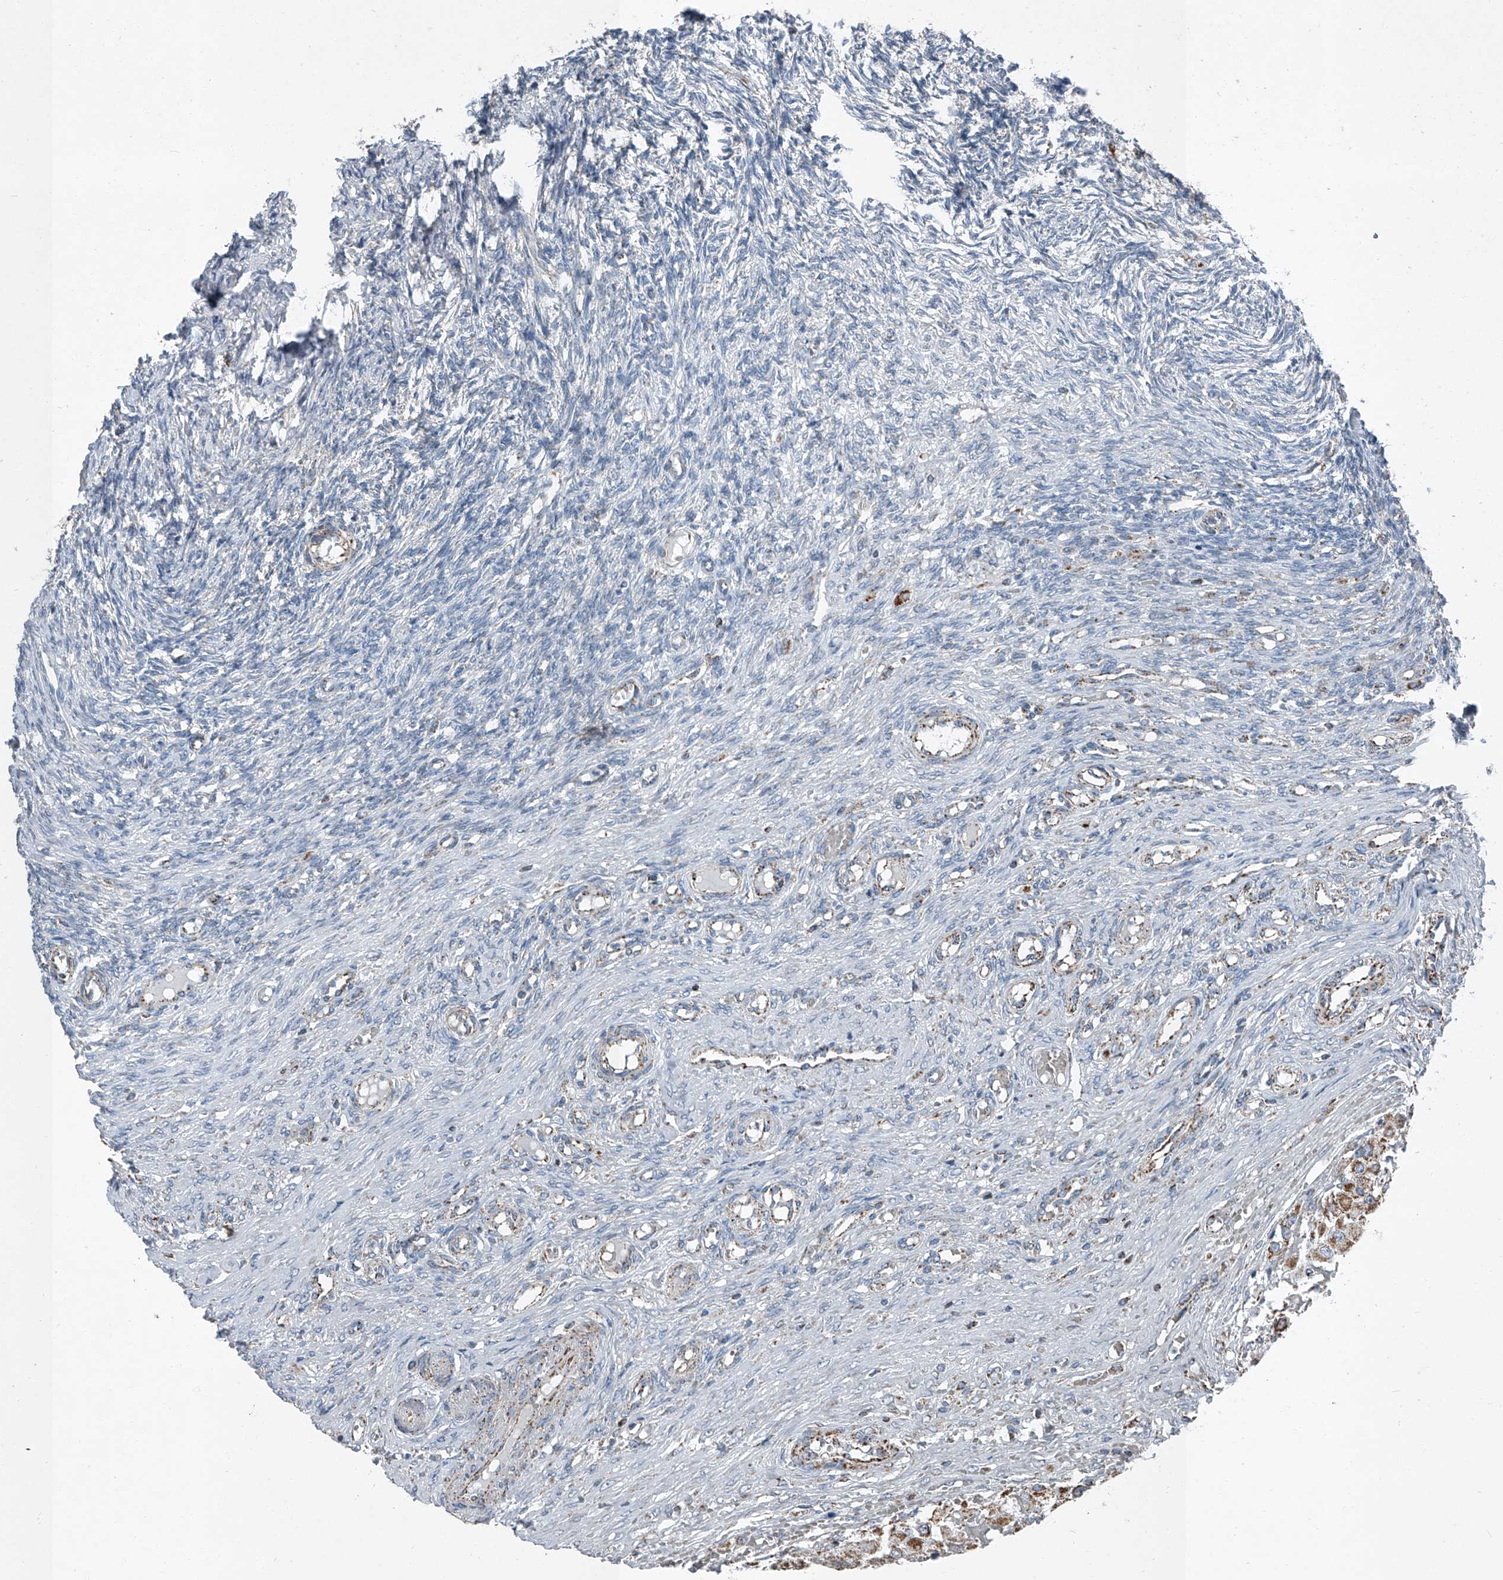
{"staining": {"intensity": "strong", "quantity": ">75%", "location": "cytoplasmic/membranous"}, "tissue": "ovary", "cell_type": "Follicle cells", "image_type": "normal", "snomed": [{"axis": "morphology", "description": "Adenocarcinoma, NOS"}, {"axis": "topography", "description": "Endometrium"}], "caption": "About >75% of follicle cells in unremarkable human ovary display strong cytoplasmic/membranous protein staining as visualized by brown immunohistochemical staining.", "gene": "CHRNA7", "patient": {"sex": "female", "age": 32}}